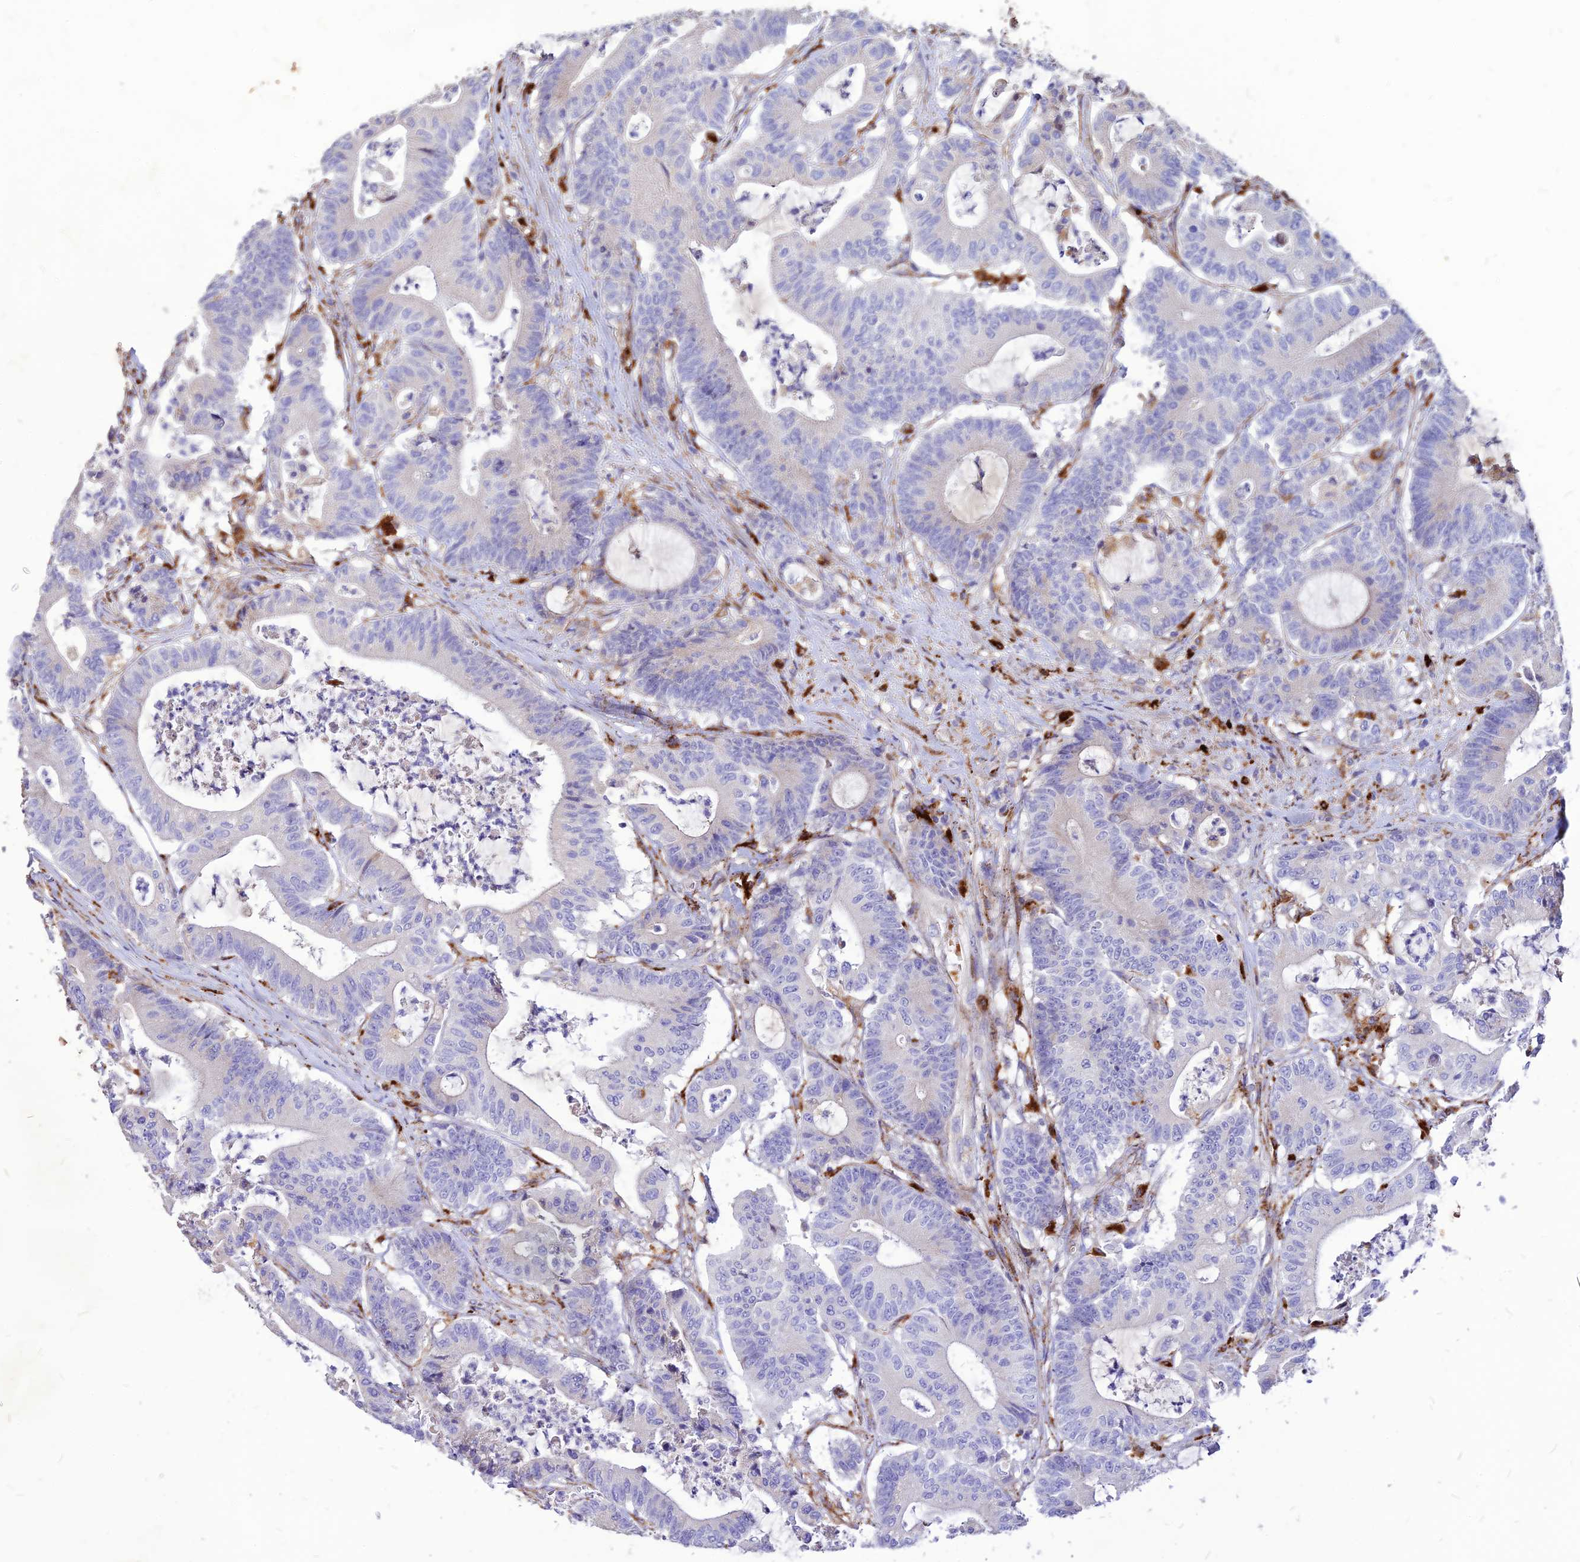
{"staining": {"intensity": "negative", "quantity": "none", "location": "none"}, "tissue": "colorectal cancer", "cell_type": "Tumor cells", "image_type": "cancer", "snomed": [{"axis": "morphology", "description": "Adenocarcinoma, NOS"}, {"axis": "topography", "description": "Colon"}], "caption": "A photomicrograph of human colorectal adenocarcinoma is negative for staining in tumor cells.", "gene": "RIMOC1", "patient": {"sex": "female", "age": 84}}